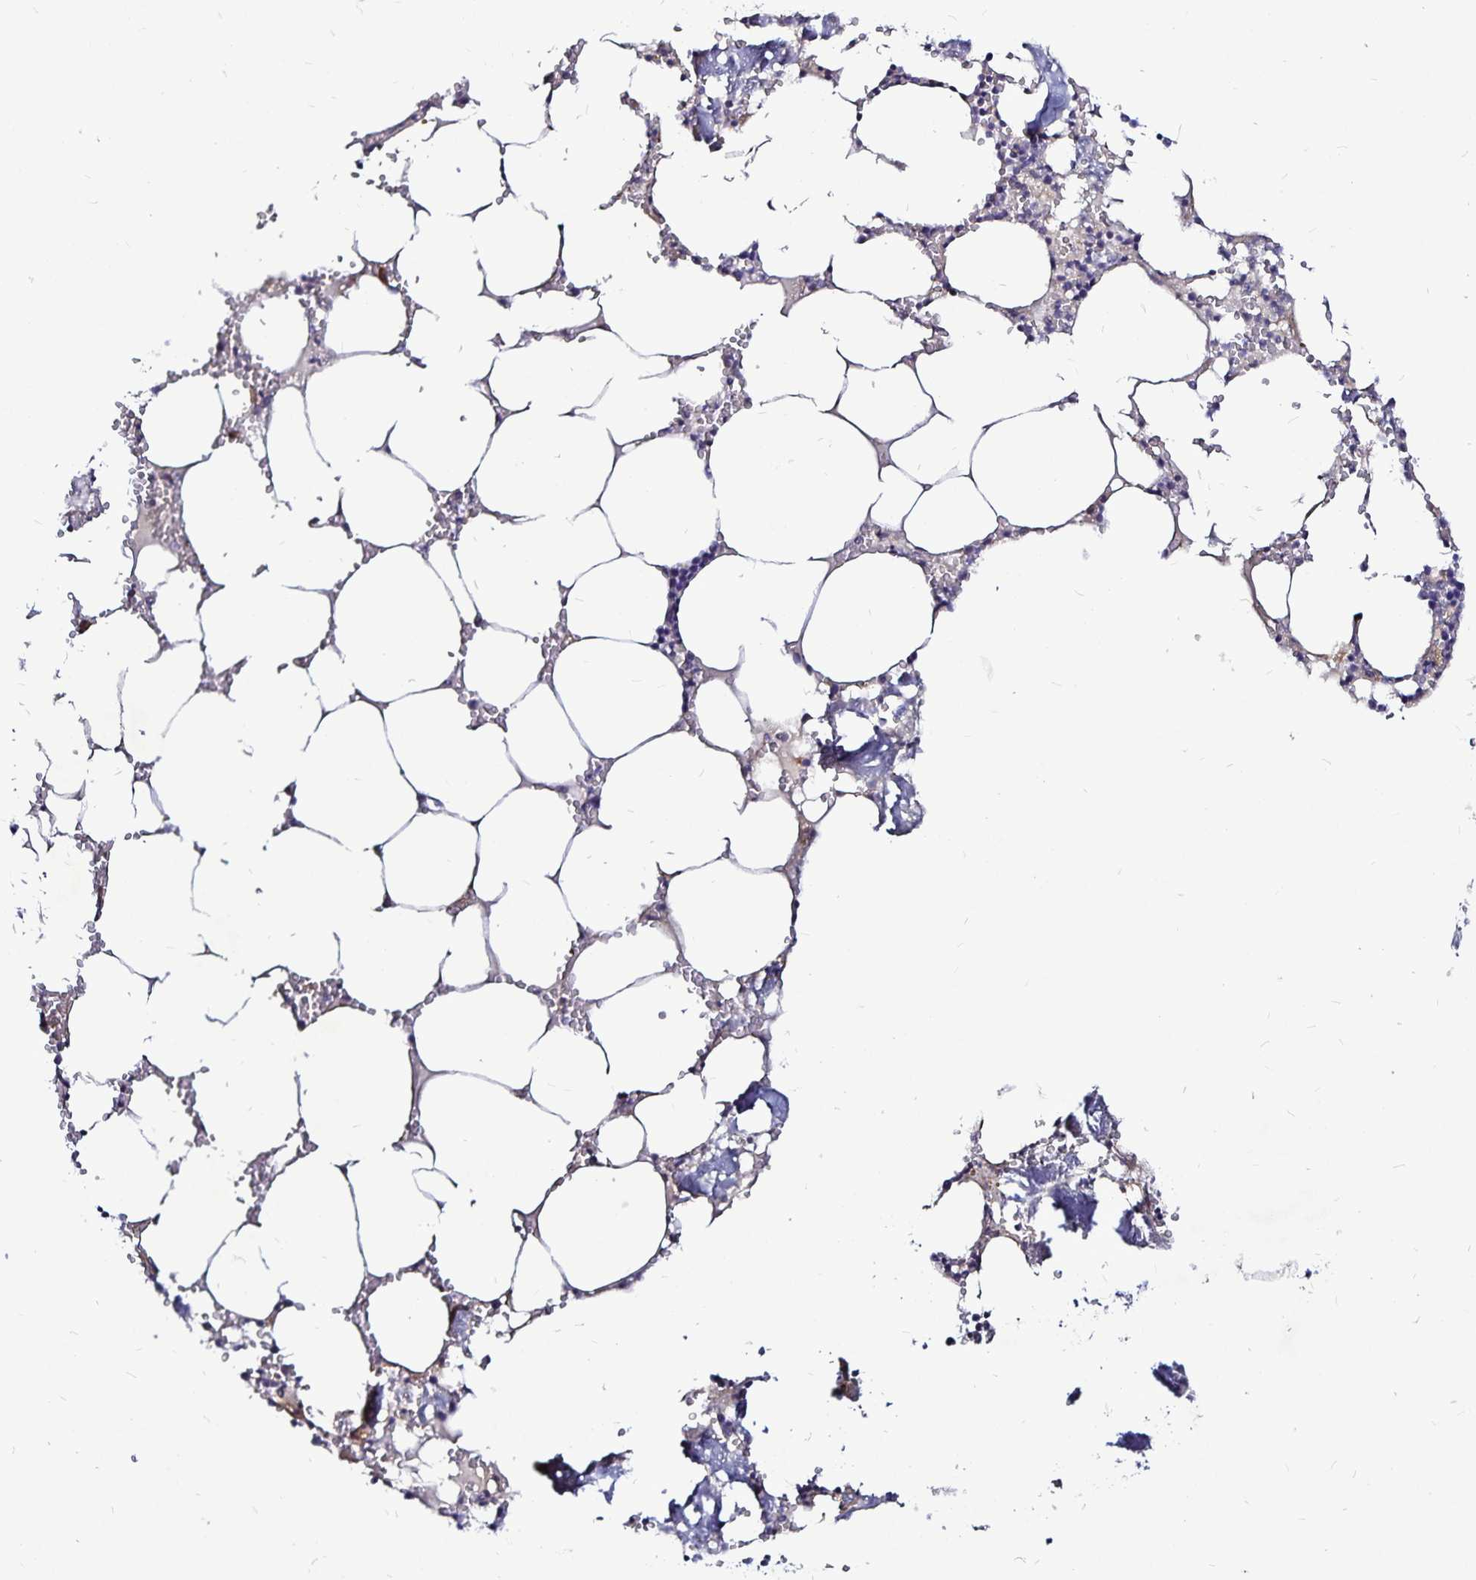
{"staining": {"intensity": "negative", "quantity": "none", "location": "none"}, "tissue": "bone marrow", "cell_type": "Hematopoietic cells", "image_type": "normal", "snomed": [{"axis": "morphology", "description": "Normal tissue, NOS"}, {"axis": "topography", "description": "Bone marrow"}], "caption": "Bone marrow was stained to show a protein in brown. There is no significant staining in hematopoietic cells. Brightfield microscopy of immunohistochemistry stained with DAB (brown) and hematoxylin (blue), captured at high magnification.", "gene": "GNG12", "patient": {"sex": "male", "age": 54}}